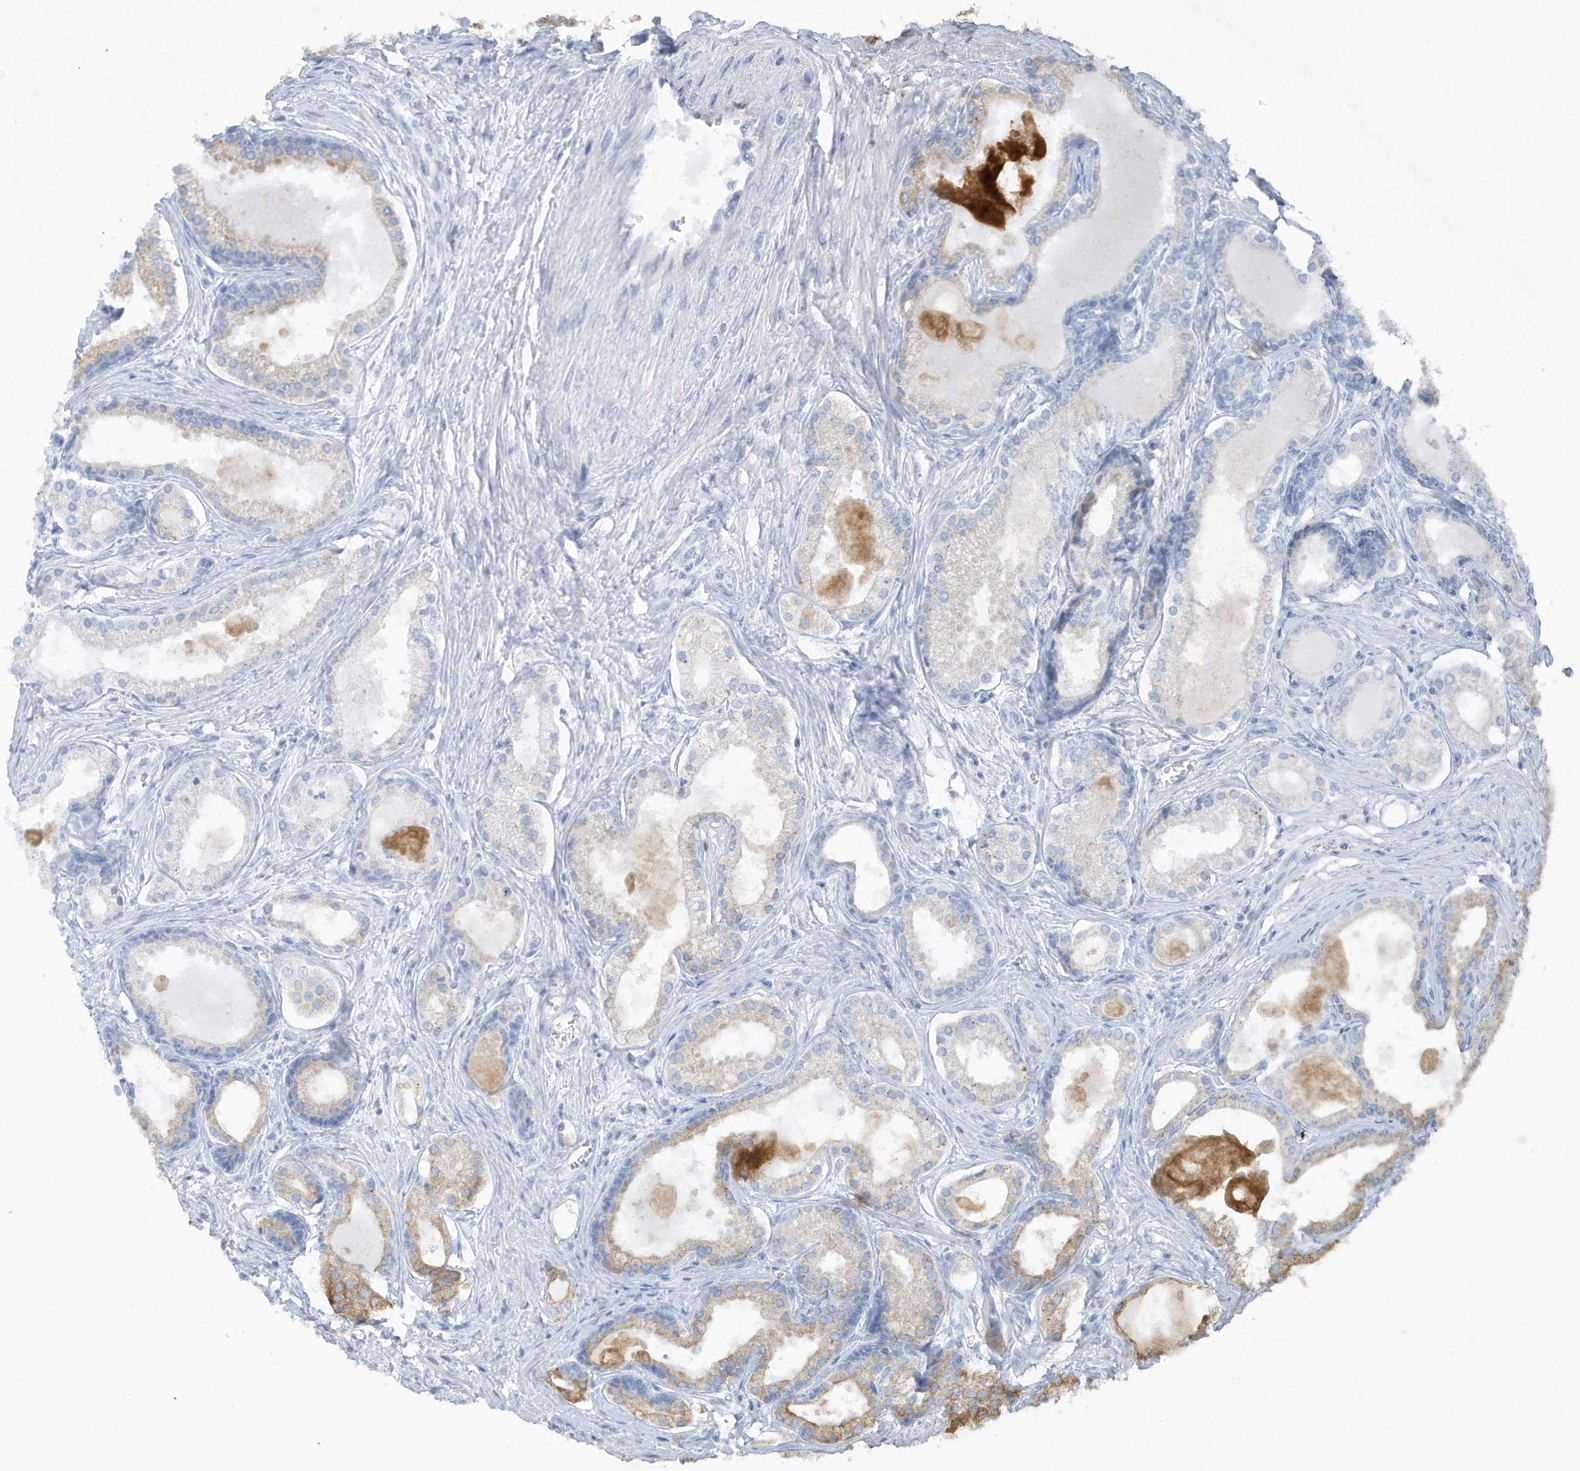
{"staining": {"intensity": "moderate", "quantity": "<25%", "location": "cytoplasmic/membranous"}, "tissue": "prostate cancer", "cell_type": "Tumor cells", "image_type": "cancer", "snomed": [{"axis": "morphology", "description": "Adenocarcinoma, High grade"}, {"axis": "topography", "description": "Prostate"}], "caption": "Moderate cytoplasmic/membranous protein expression is seen in approximately <25% of tumor cells in prostate high-grade adenocarcinoma. The staining was performed using DAB to visualize the protein expression in brown, while the nuclei were stained in blue with hematoxylin (Magnification: 20x).", "gene": "TUBE1", "patient": {"sex": "male", "age": 68}}